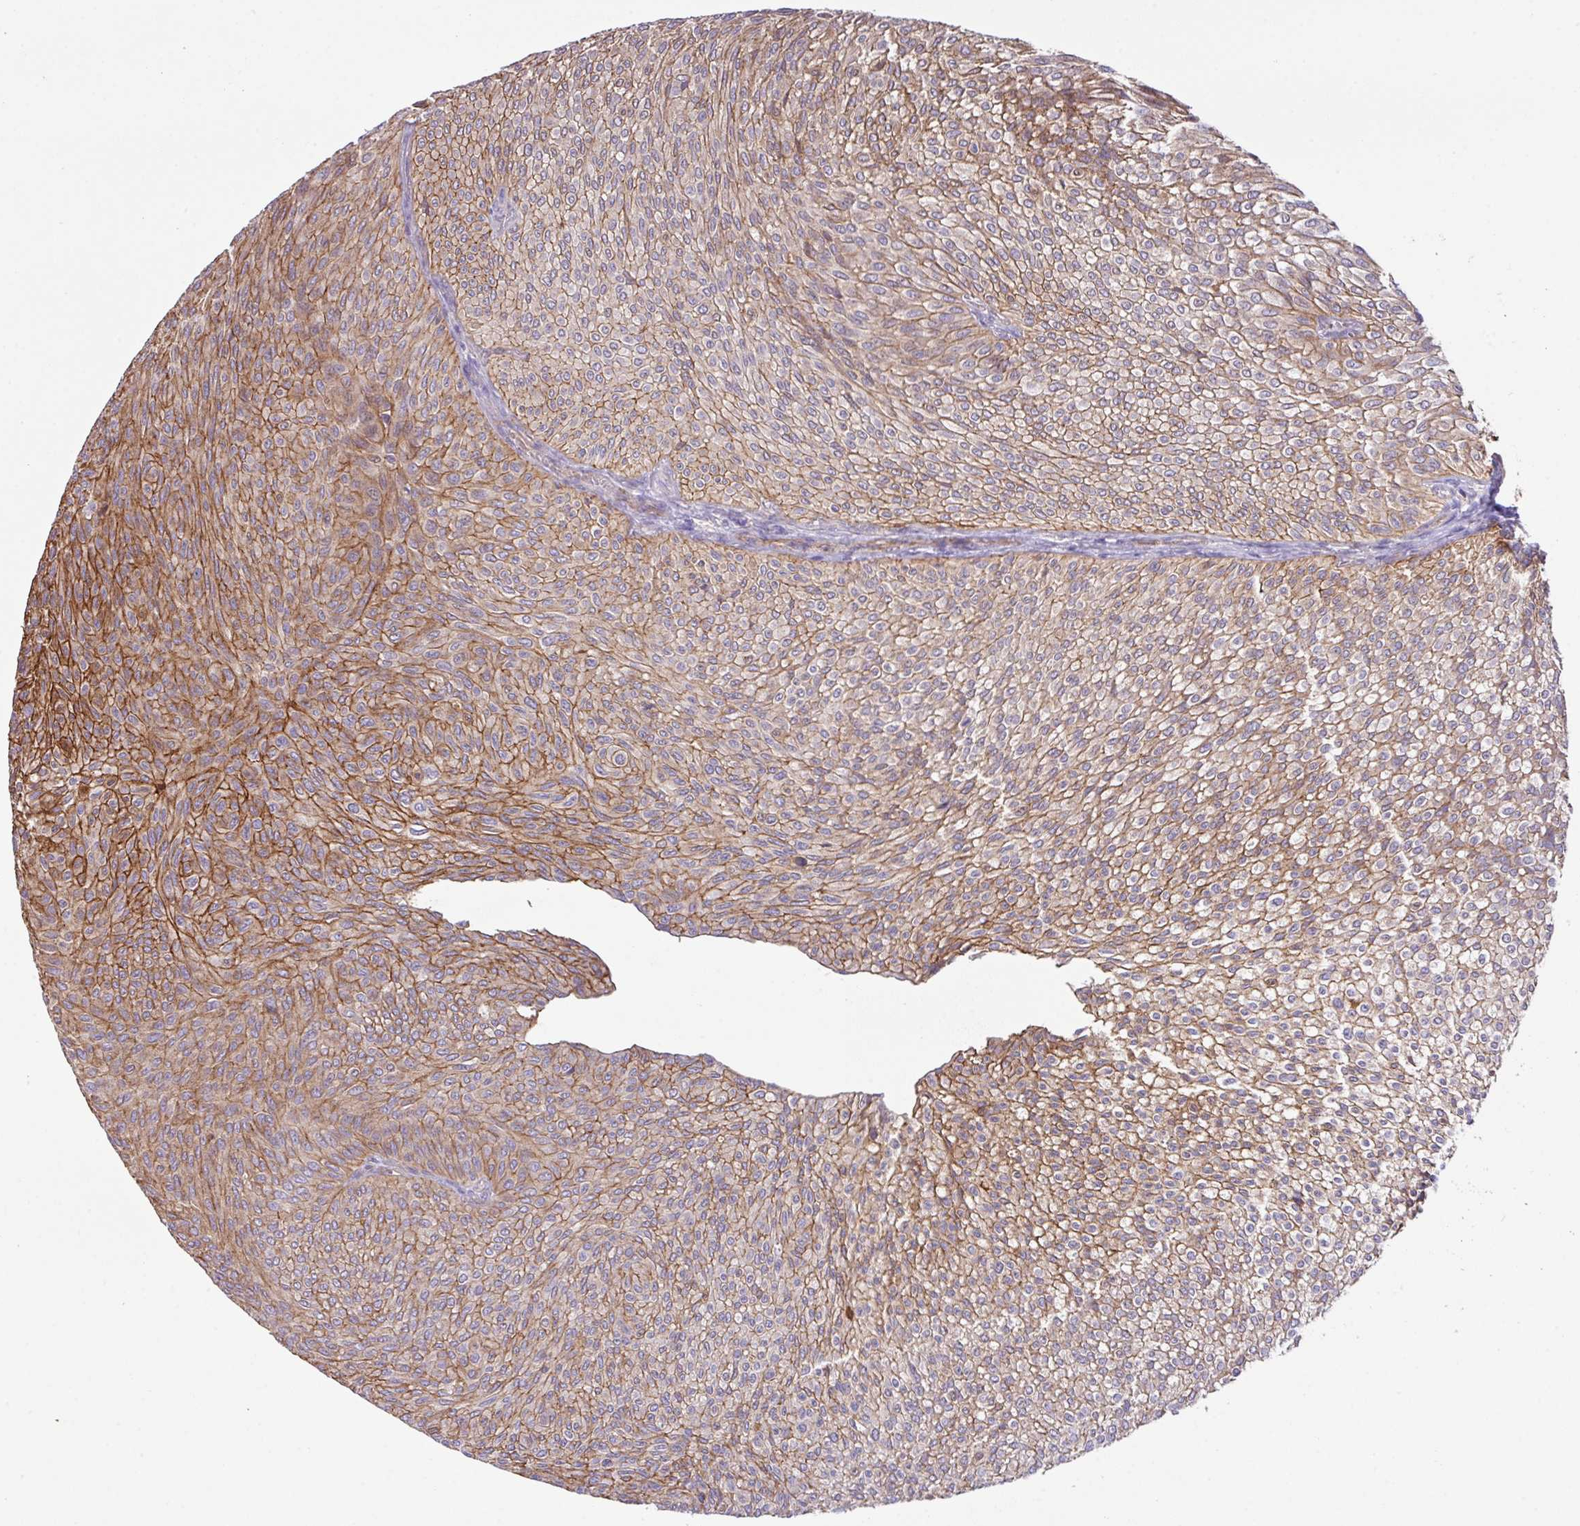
{"staining": {"intensity": "moderate", "quantity": ">75%", "location": "cytoplasmic/membranous"}, "tissue": "urothelial cancer", "cell_type": "Tumor cells", "image_type": "cancer", "snomed": [{"axis": "morphology", "description": "Urothelial carcinoma, Low grade"}, {"axis": "topography", "description": "Urinary bladder"}], "caption": "Urothelial cancer was stained to show a protein in brown. There is medium levels of moderate cytoplasmic/membranous staining in about >75% of tumor cells.", "gene": "LRRC53", "patient": {"sex": "male", "age": 91}}